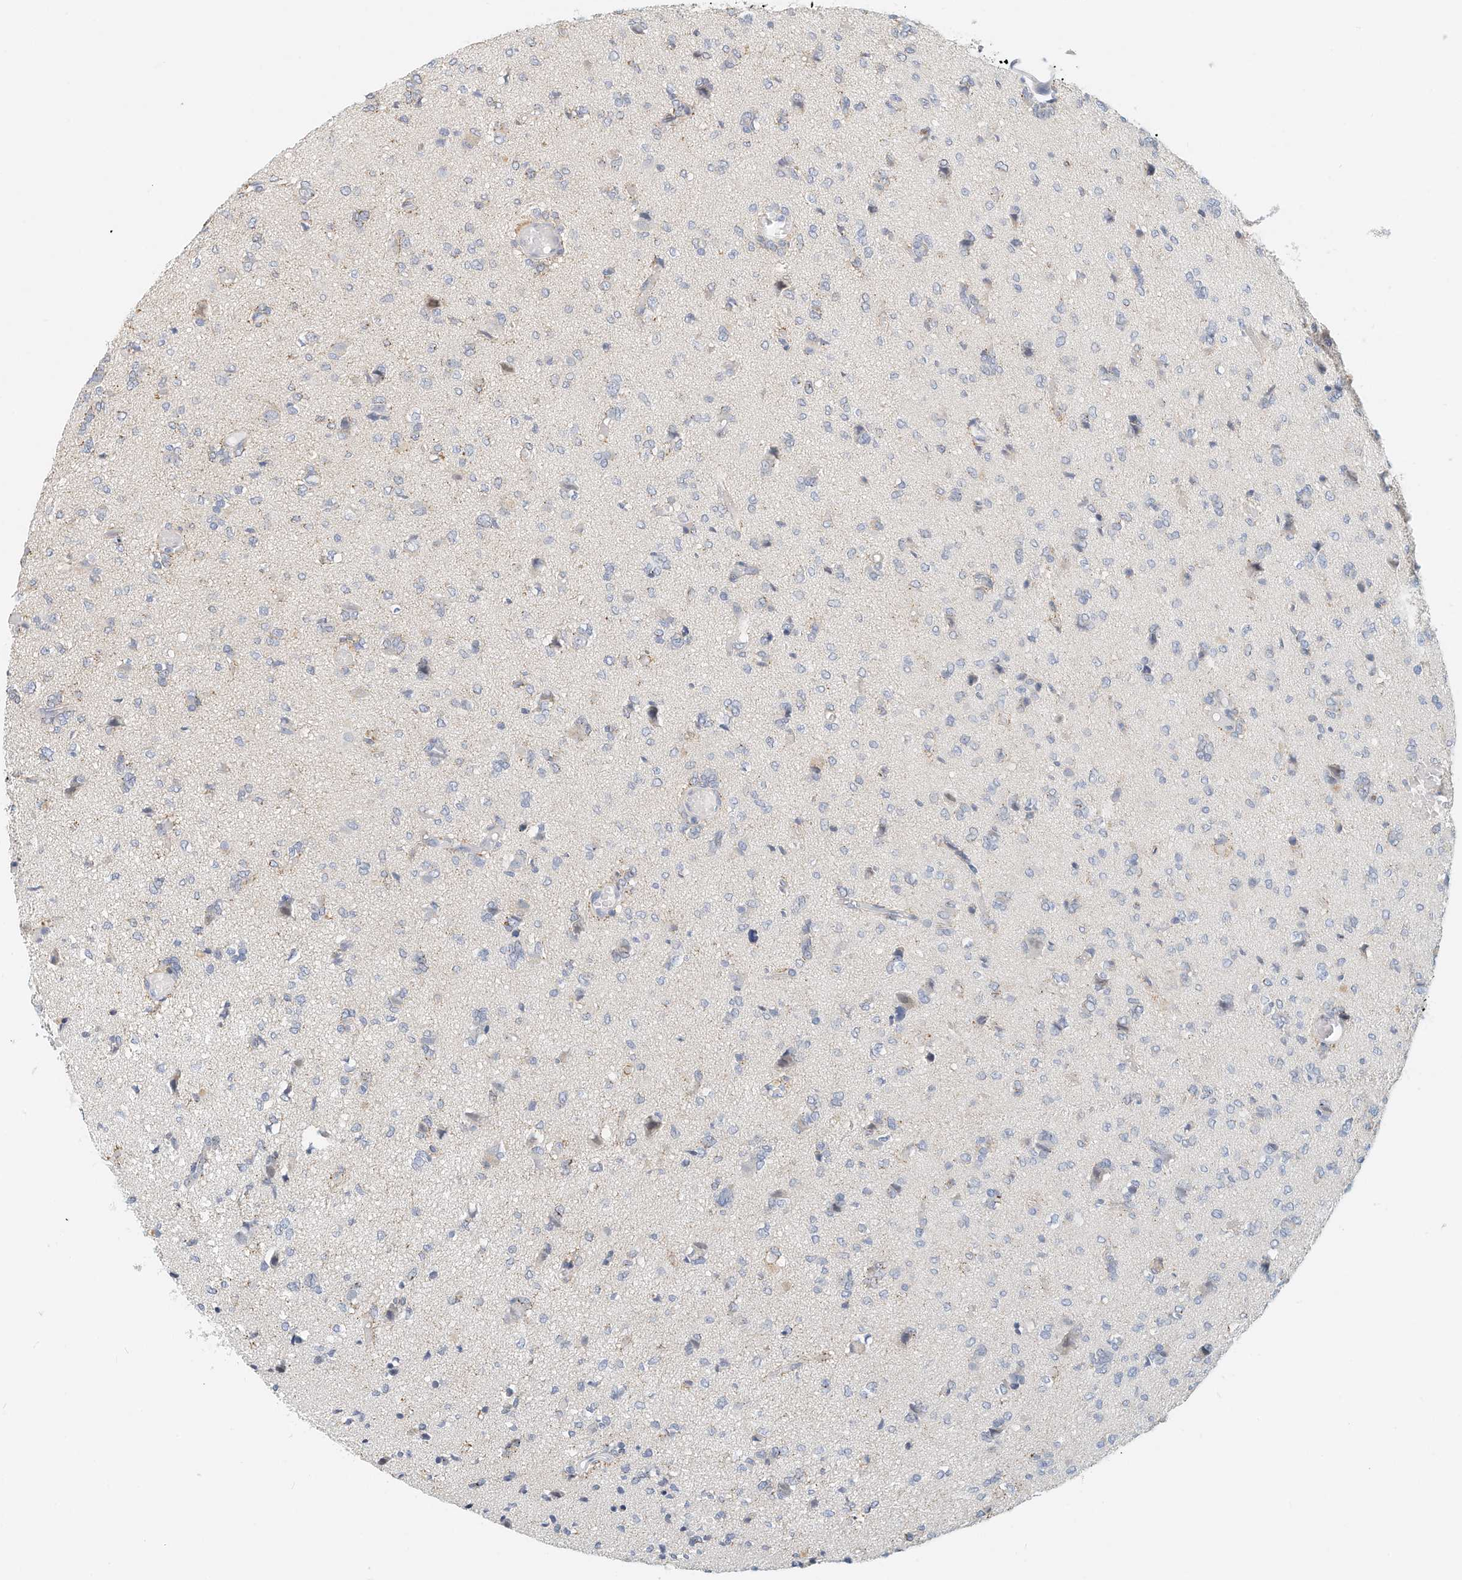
{"staining": {"intensity": "negative", "quantity": "none", "location": "none"}, "tissue": "glioma", "cell_type": "Tumor cells", "image_type": "cancer", "snomed": [{"axis": "morphology", "description": "Glioma, malignant, High grade"}, {"axis": "topography", "description": "Brain"}], "caption": "Immunohistochemistry (IHC) of human malignant glioma (high-grade) exhibits no staining in tumor cells. (DAB (3,3'-diaminobenzidine) immunohistochemistry, high magnification).", "gene": "ARHGAP28", "patient": {"sex": "female", "age": 59}}